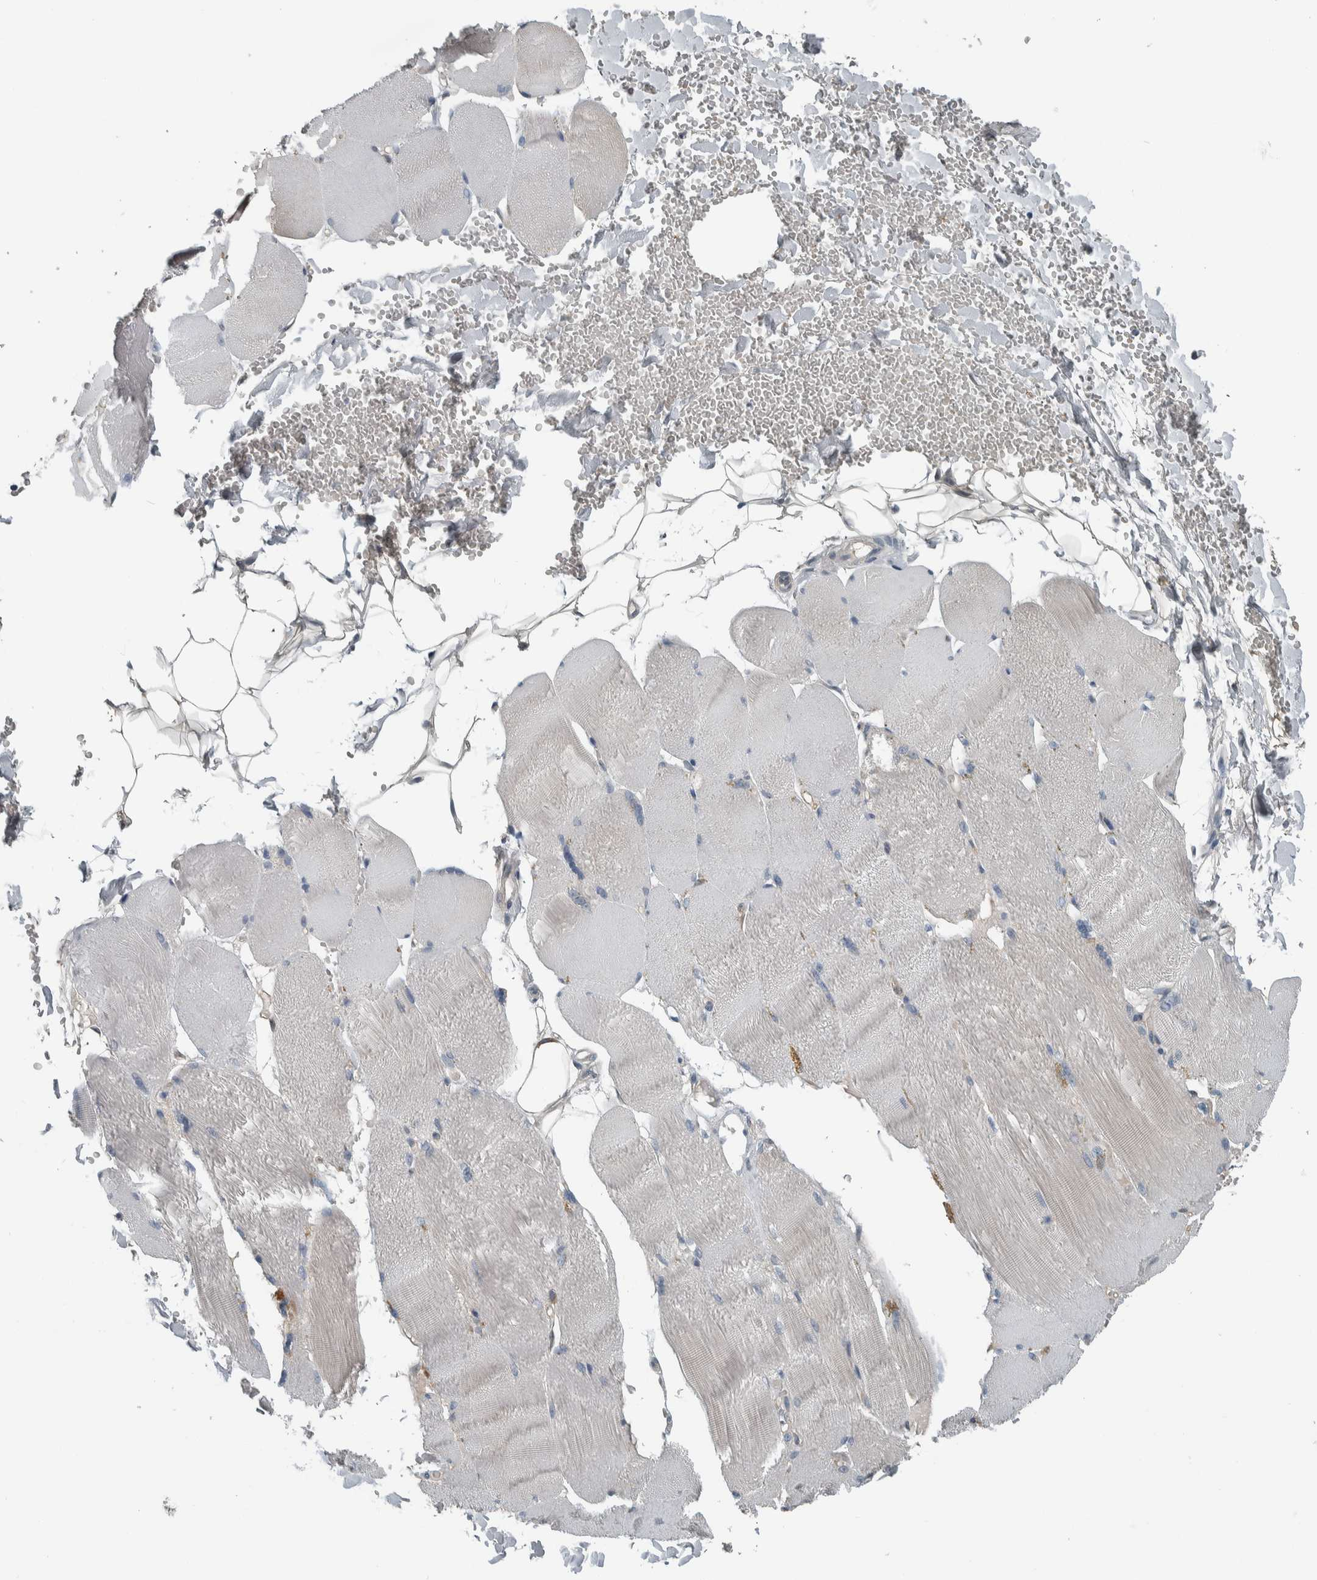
{"staining": {"intensity": "negative", "quantity": "none", "location": "none"}, "tissue": "skeletal muscle", "cell_type": "Myocytes", "image_type": "normal", "snomed": [{"axis": "morphology", "description": "Normal tissue, NOS"}, {"axis": "topography", "description": "Skin"}, {"axis": "topography", "description": "Skeletal muscle"}], "caption": "This histopathology image is of benign skeletal muscle stained with immunohistochemistry (IHC) to label a protein in brown with the nuclei are counter-stained blue. There is no staining in myocytes.", "gene": "ALAD", "patient": {"sex": "male", "age": 83}}